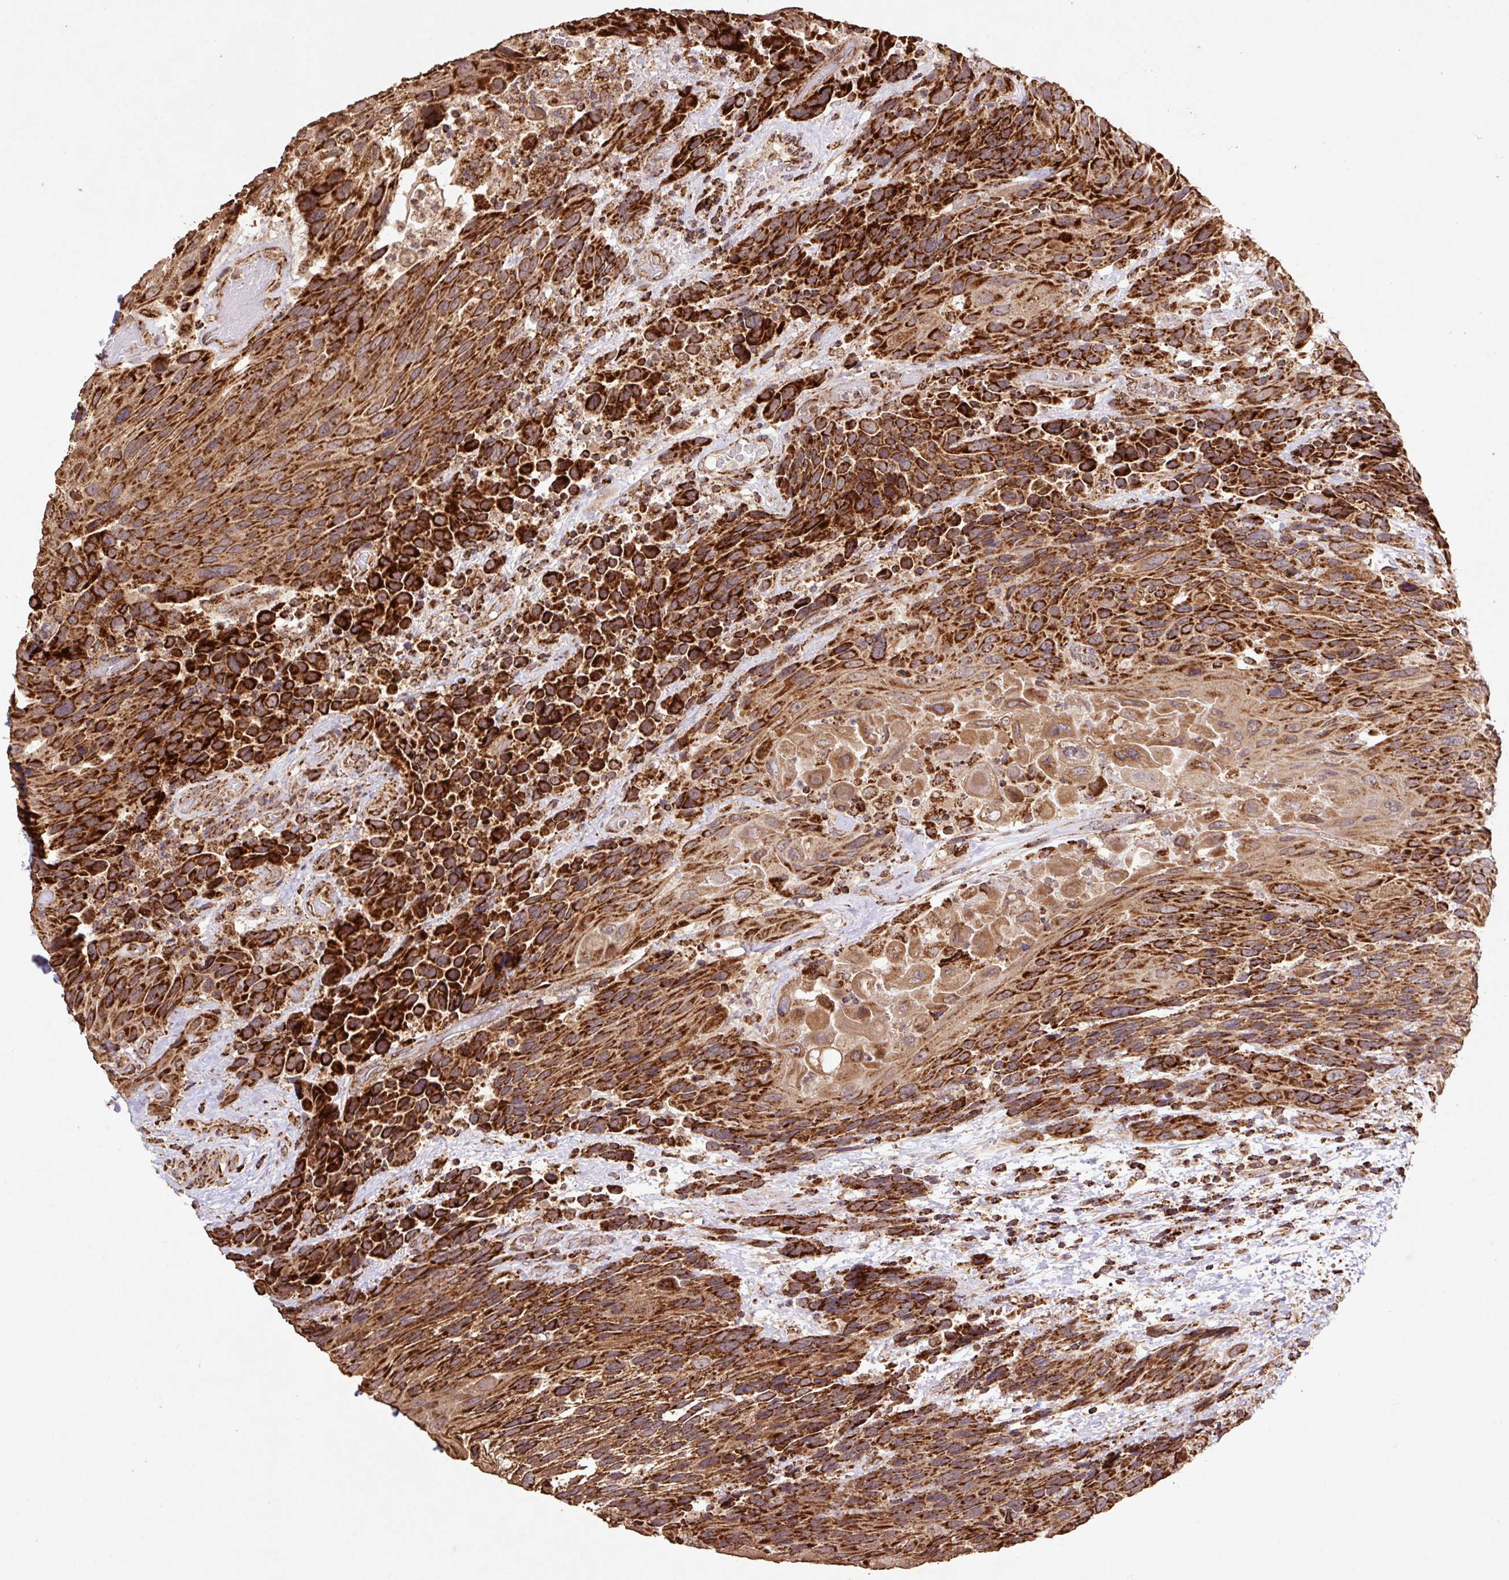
{"staining": {"intensity": "strong", "quantity": ">75%", "location": "cytoplasmic/membranous"}, "tissue": "urothelial cancer", "cell_type": "Tumor cells", "image_type": "cancer", "snomed": [{"axis": "morphology", "description": "Urothelial carcinoma, High grade"}, {"axis": "topography", "description": "Urinary bladder"}], "caption": "High-grade urothelial carcinoma stained with a brown dye shows strong cytoplasmic/membranous positive positivity in approximately >75% of tumor cells.", "gene": "ATP5F1A", "patient": {"sex": "female", "age": 70}}